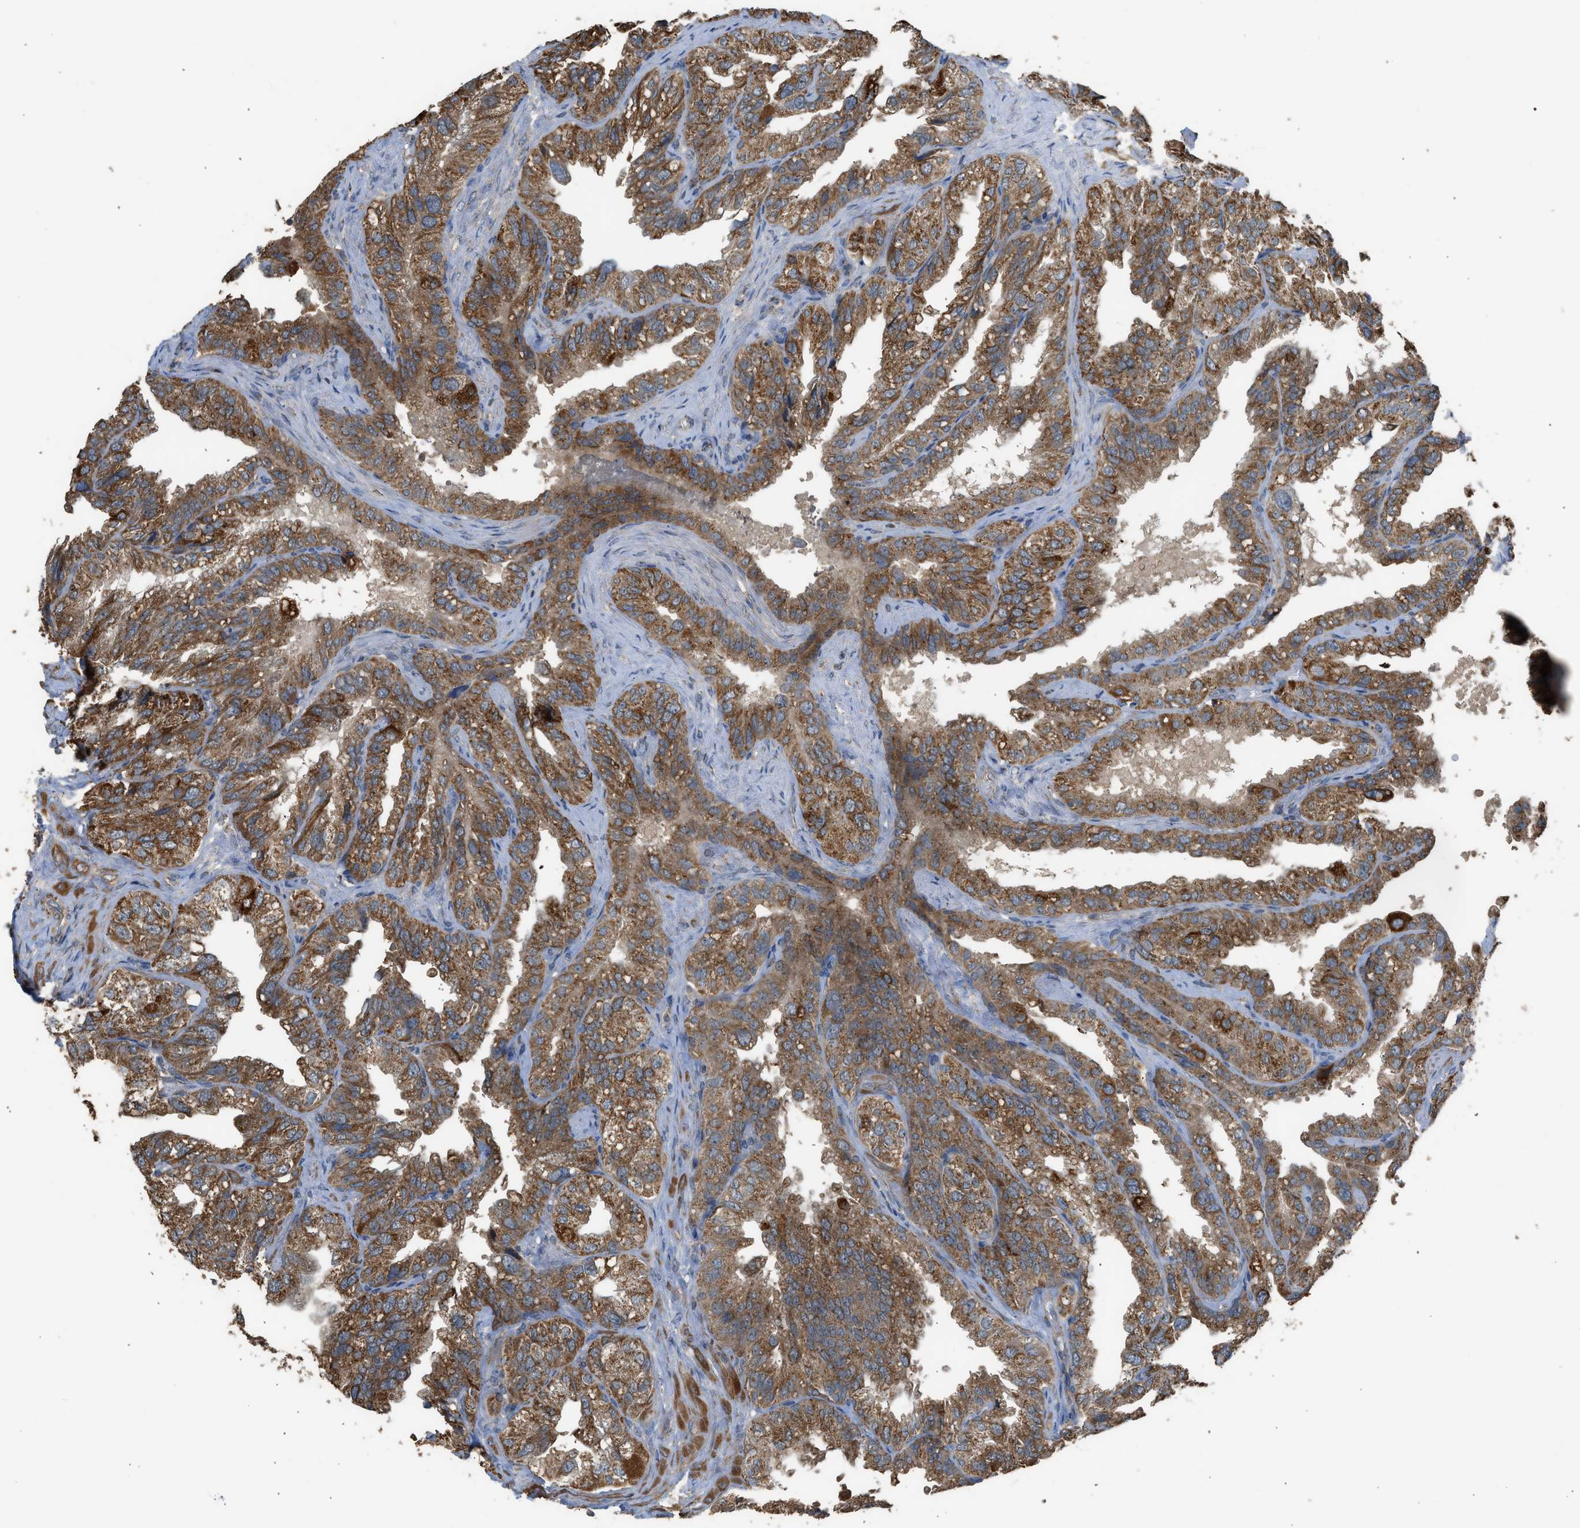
{"staining": {"intensity": "strong", "quantity": ">75%", "location": "cytoplasmic/membranous"}, "tissue": "seminal vesicle", "cell_type": "Glandular cells", "image_type": "normal", "snomed": [{"axis": "morphology", "description": "Normal tissue, NOS"}, {"axis": "topography", "description": "Seminal veicle"}], "caption": "Strong cytoplasmic/membranous protein expression is seen in about >75% of glandular cells in seminal vesicle. (DAB IHC with brightfield microscopy, high magnification).", "gene": "STARD3", "patient": {"sex": "male", "age": 68}}